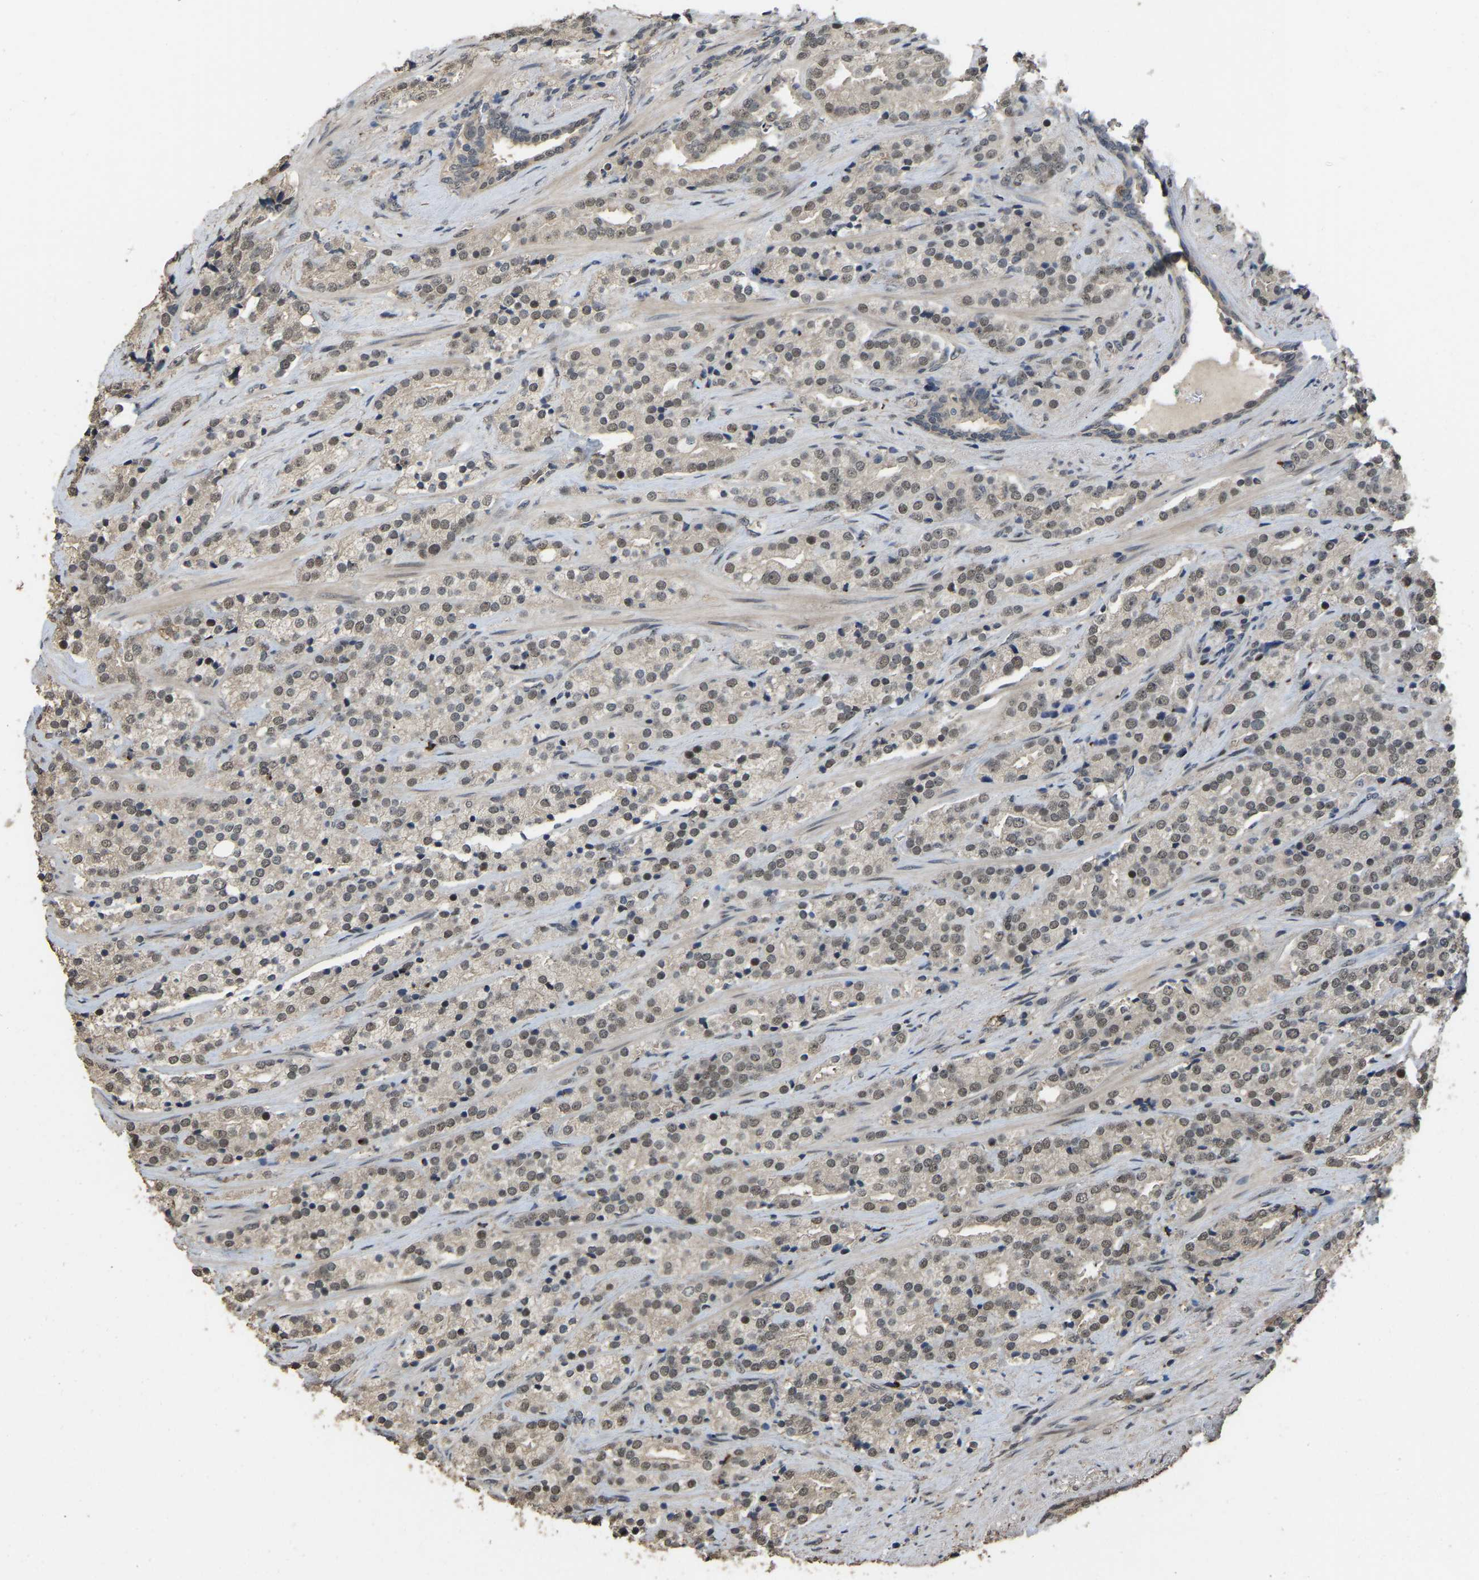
{"staining": {"intensity": "weak", "quantity": "25%-75%", "location": "nuclear"}, "tissue": "prostate cancer", "cell_type": "Tumor cells", "image_type": "cancer", "snomed": [{"axis": "morphology", "description": "Adenocarcinoma, High grade"}, {"axis": "topography", "description": "Prostate"}], "caption": "Tumor cells exhibit low levels of weak nuclear positivity in approximately 25%-75% of cells in human prostate cancer (high-grade adenocarcinoma).", "gene": "ARHGAP23", "patient": {"sex": "male", "age": 71}}